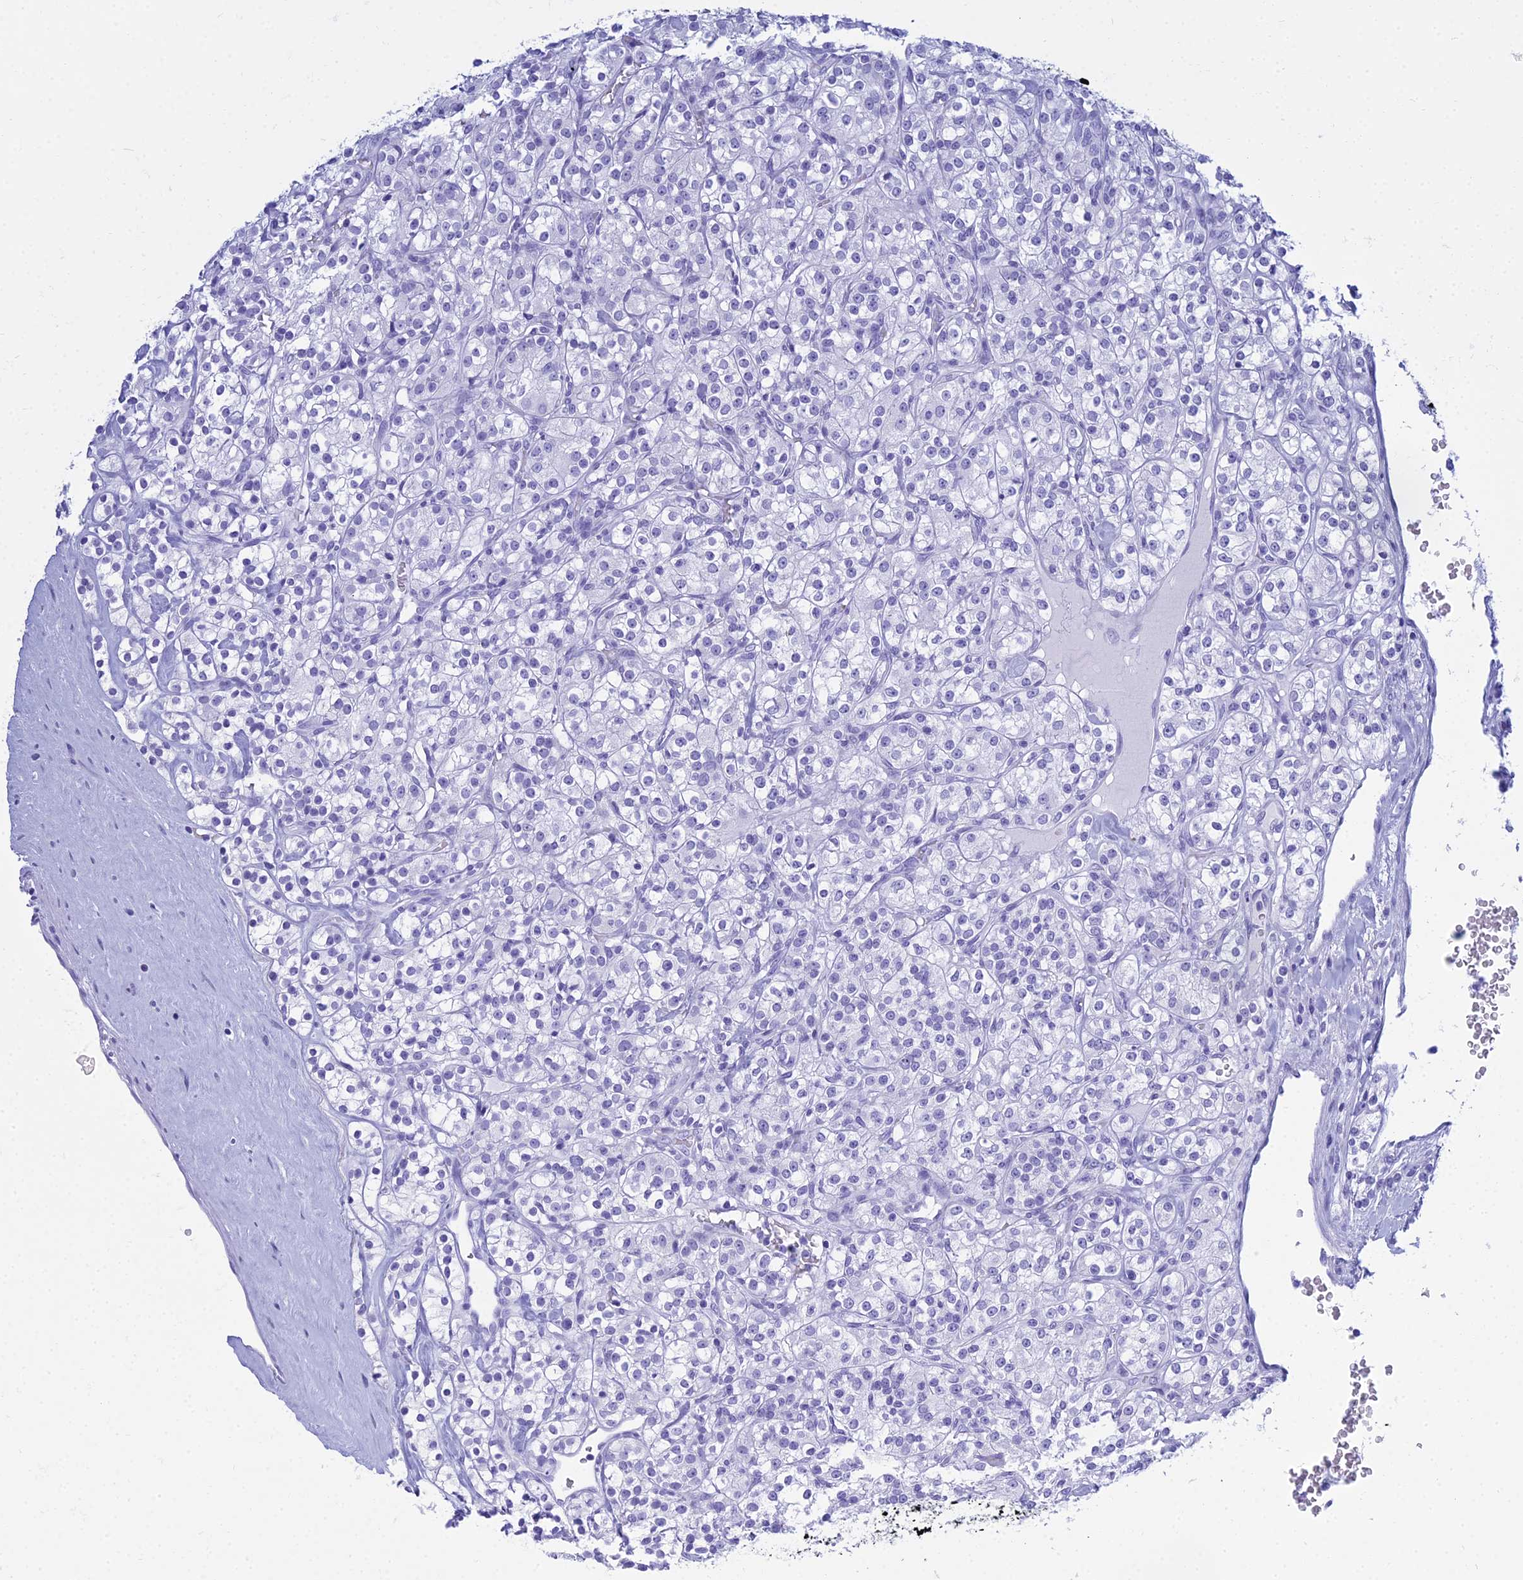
{"staining": {"intensity": "negative", "quantity": "none", "location": "none"}, "tissue": "renal cancer", "cell_type": "Tumor cells", "image_type": "cancer", "snomed": [{"axis": "morphology", "description": "Adenocarcinoma, NOS"}, {"axis": "topography", "description": "Kidney"}], "caption": "Renal adenocarcinoma stained for a protein using immunohistochemistry reveals no staining tumor cells.", "gene": "PATE4", "patient": {"sex": "male", "age": 77}}